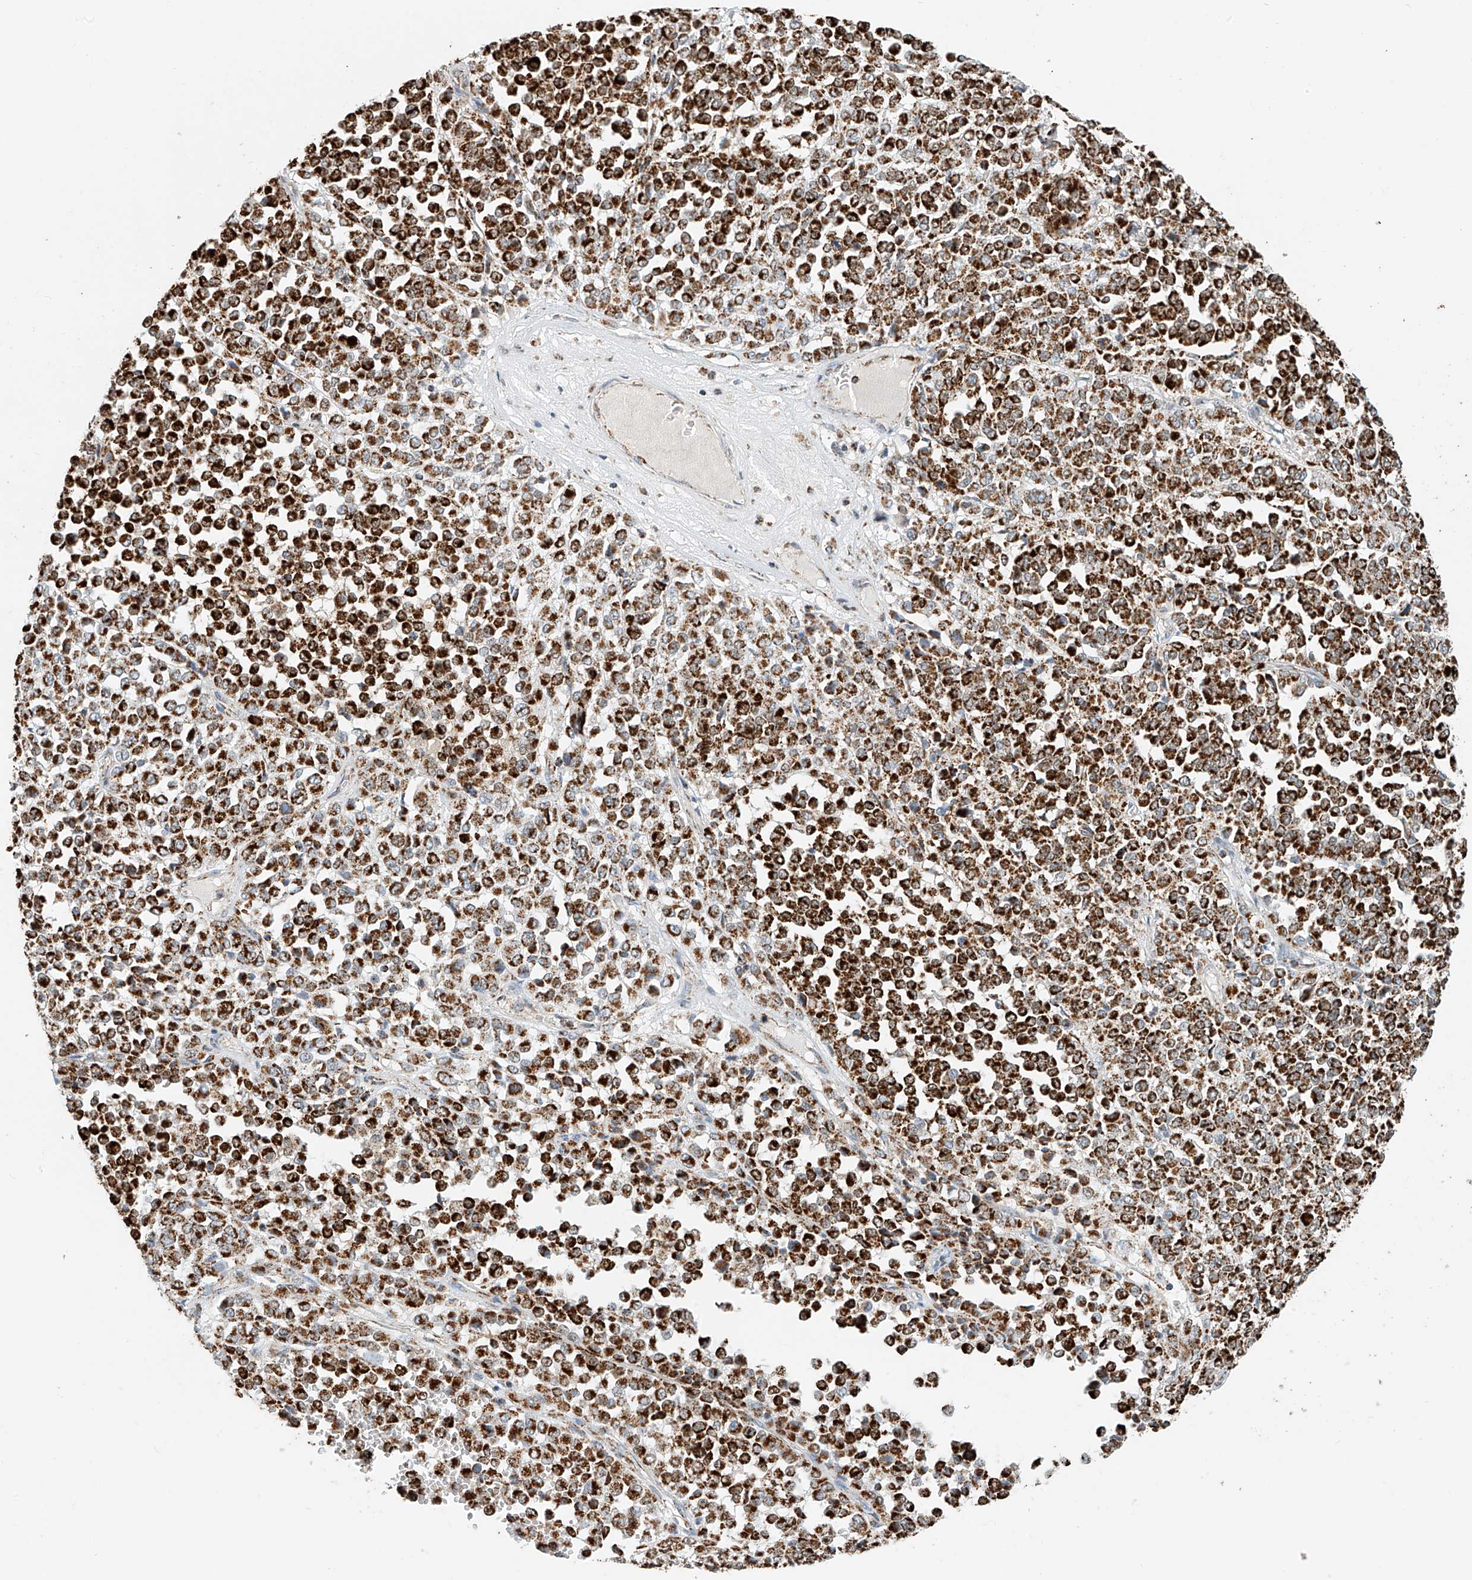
{"staining": {"intensity": "strong", "quantity": ">75%", "location": "cytoplasmic/membranous"}, "tissue": "melanoma", "cell_type": "Tumor cells", "image_type": "cancer", "snomed": [{"axis": "morphology", "description": "Malignant melanoma, Metastatic site"}, {"axis": "topography", "description": "Pancreas"}], "caption": "Malignant melanoma (metastatic site) stained with a protein marker exhibits strong staining in tumor cells.", "gene": "PPA2", "patient": {"sex": "female", "age": 30}}